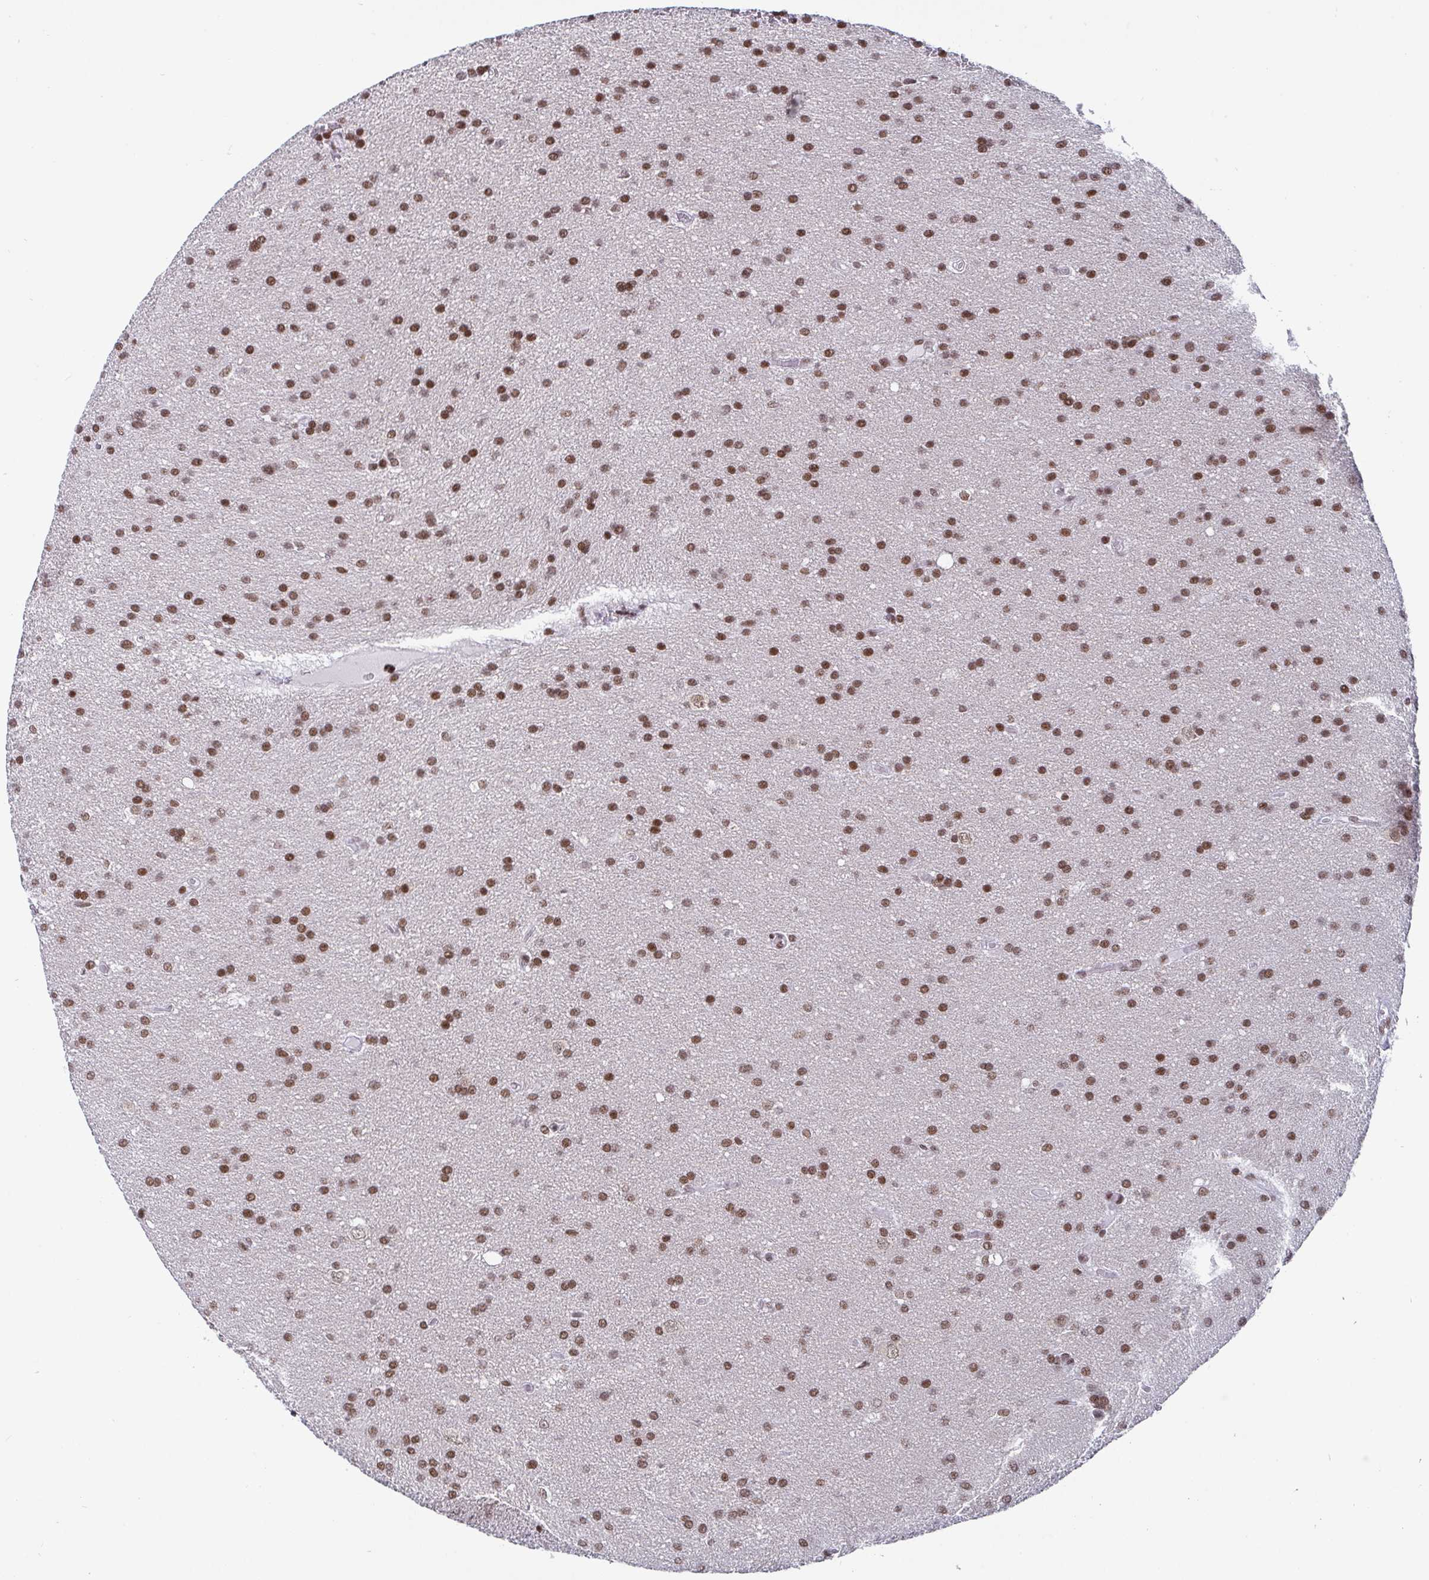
{"staining": {"intensity": "moderate", "quantity": ">75%", "location": "nuclear"}, "tissue": "glioma", "cell_type": "Tumor cells", "image_type": "cancer", "snomed": [{"axis": "morphology", "description": "Glioma, malignant, Low grade"}, {"axis": "topography", "description": "Brain"}], "caption": "Moderate nuclear staining is seen in approximately >75% of tumor cells in malignant glioma (low-grade).", "gene": "CTCF", "patient": {"sex": "female", "age": 54}}